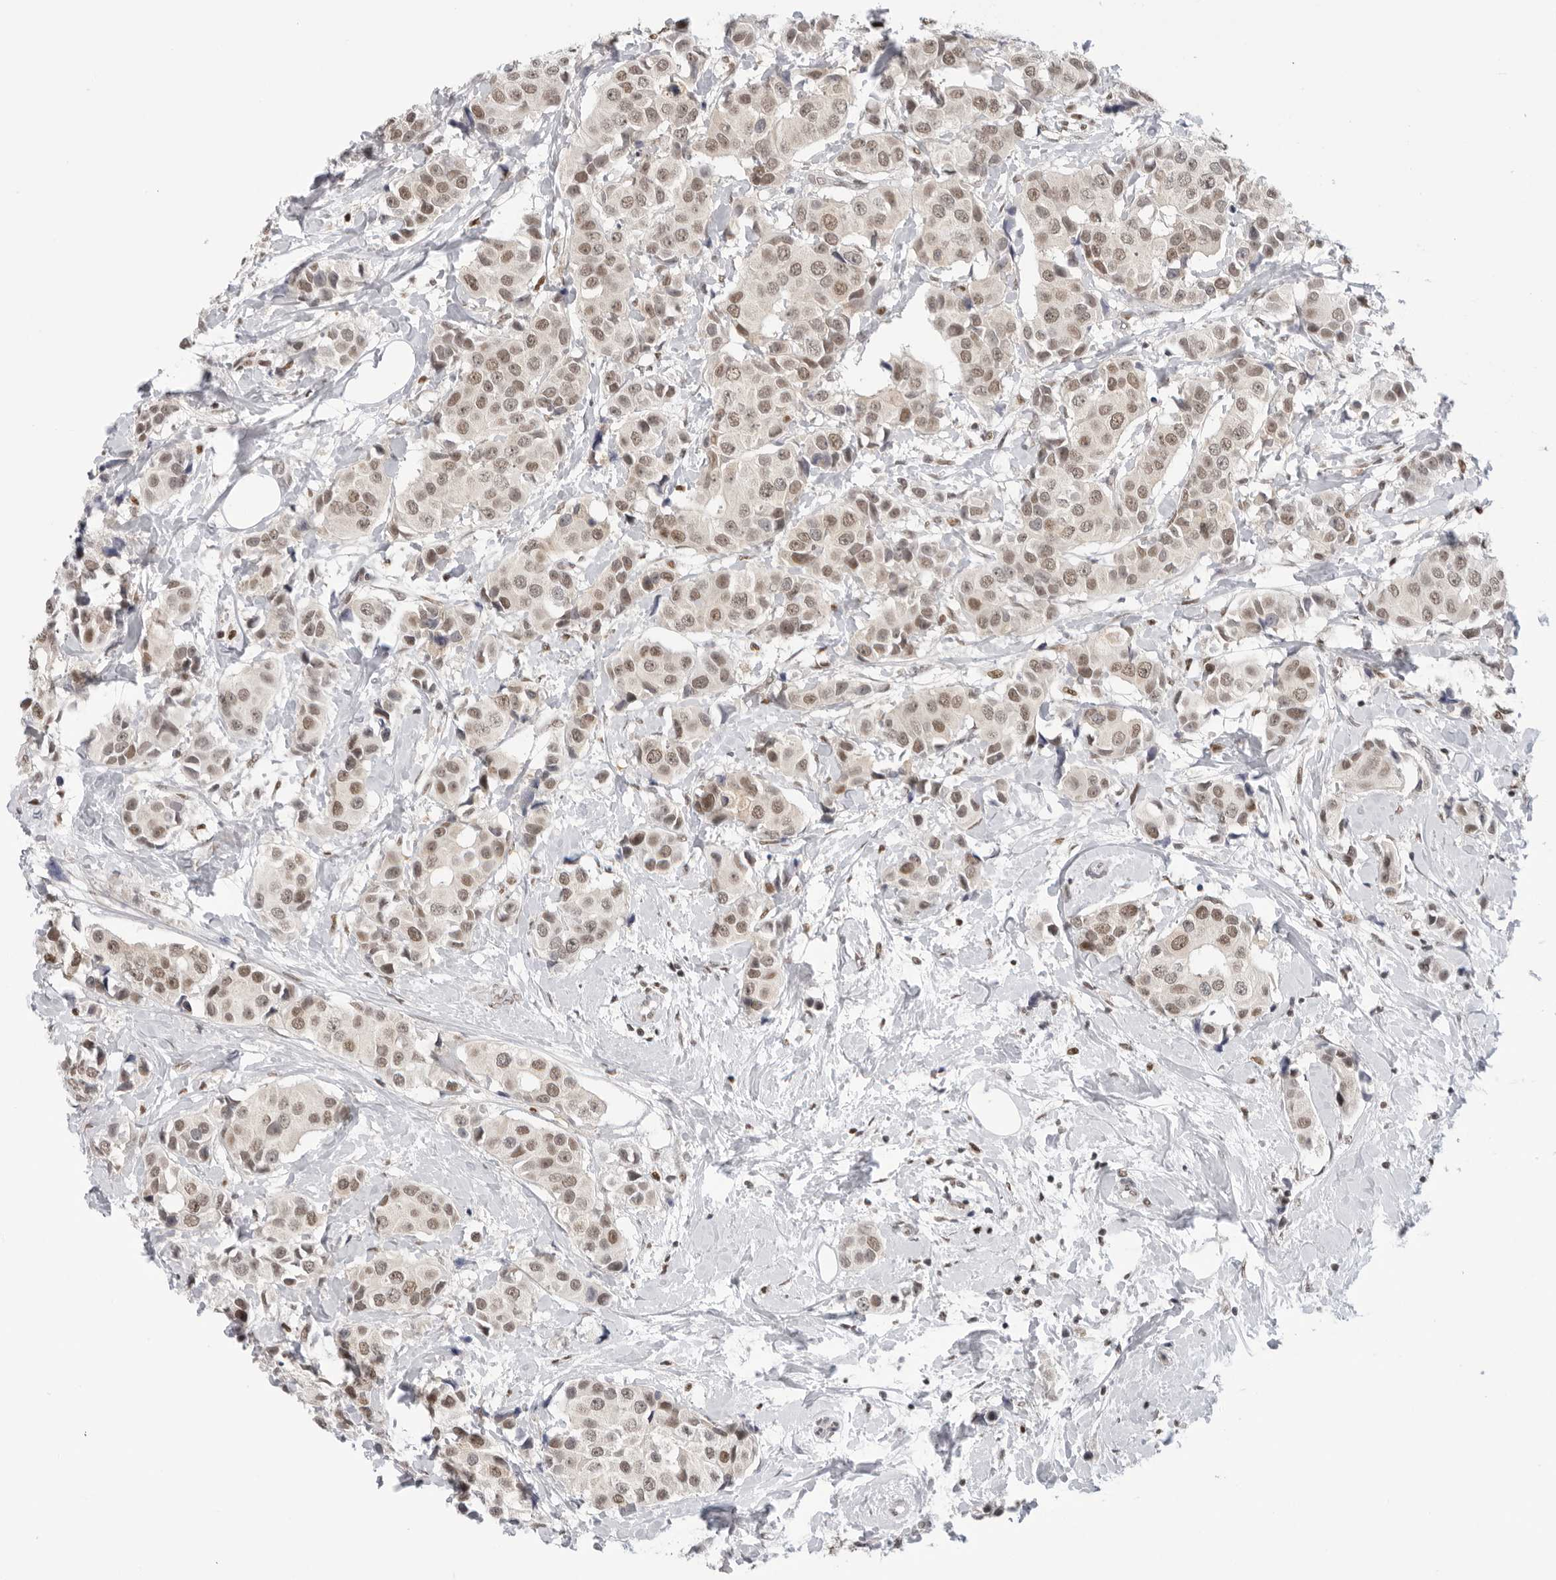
{"staining": {"intensity": "moderate", "quantity": ">75%", "location": "nuclear"}, "tissue": "breast cancer", "cell_type": "Tumor cells", "image_type": "cancer", "snomed": [{"axis": "morphology", "description": "Normal tissue, NOS"}, {"axis": "morphology", "description": "Duct carcinoma"}, {"axis": "topography", "description": "Breast"}], "caption": "The immunohistochemical stain shows moderate nuclear staining in tumor cells of infiltrating ductal carcinoma (breast) tissue. Nuclei are stained in blue.", "gene": "RPA2", "patient": {"sex": "female", "age": 39}}